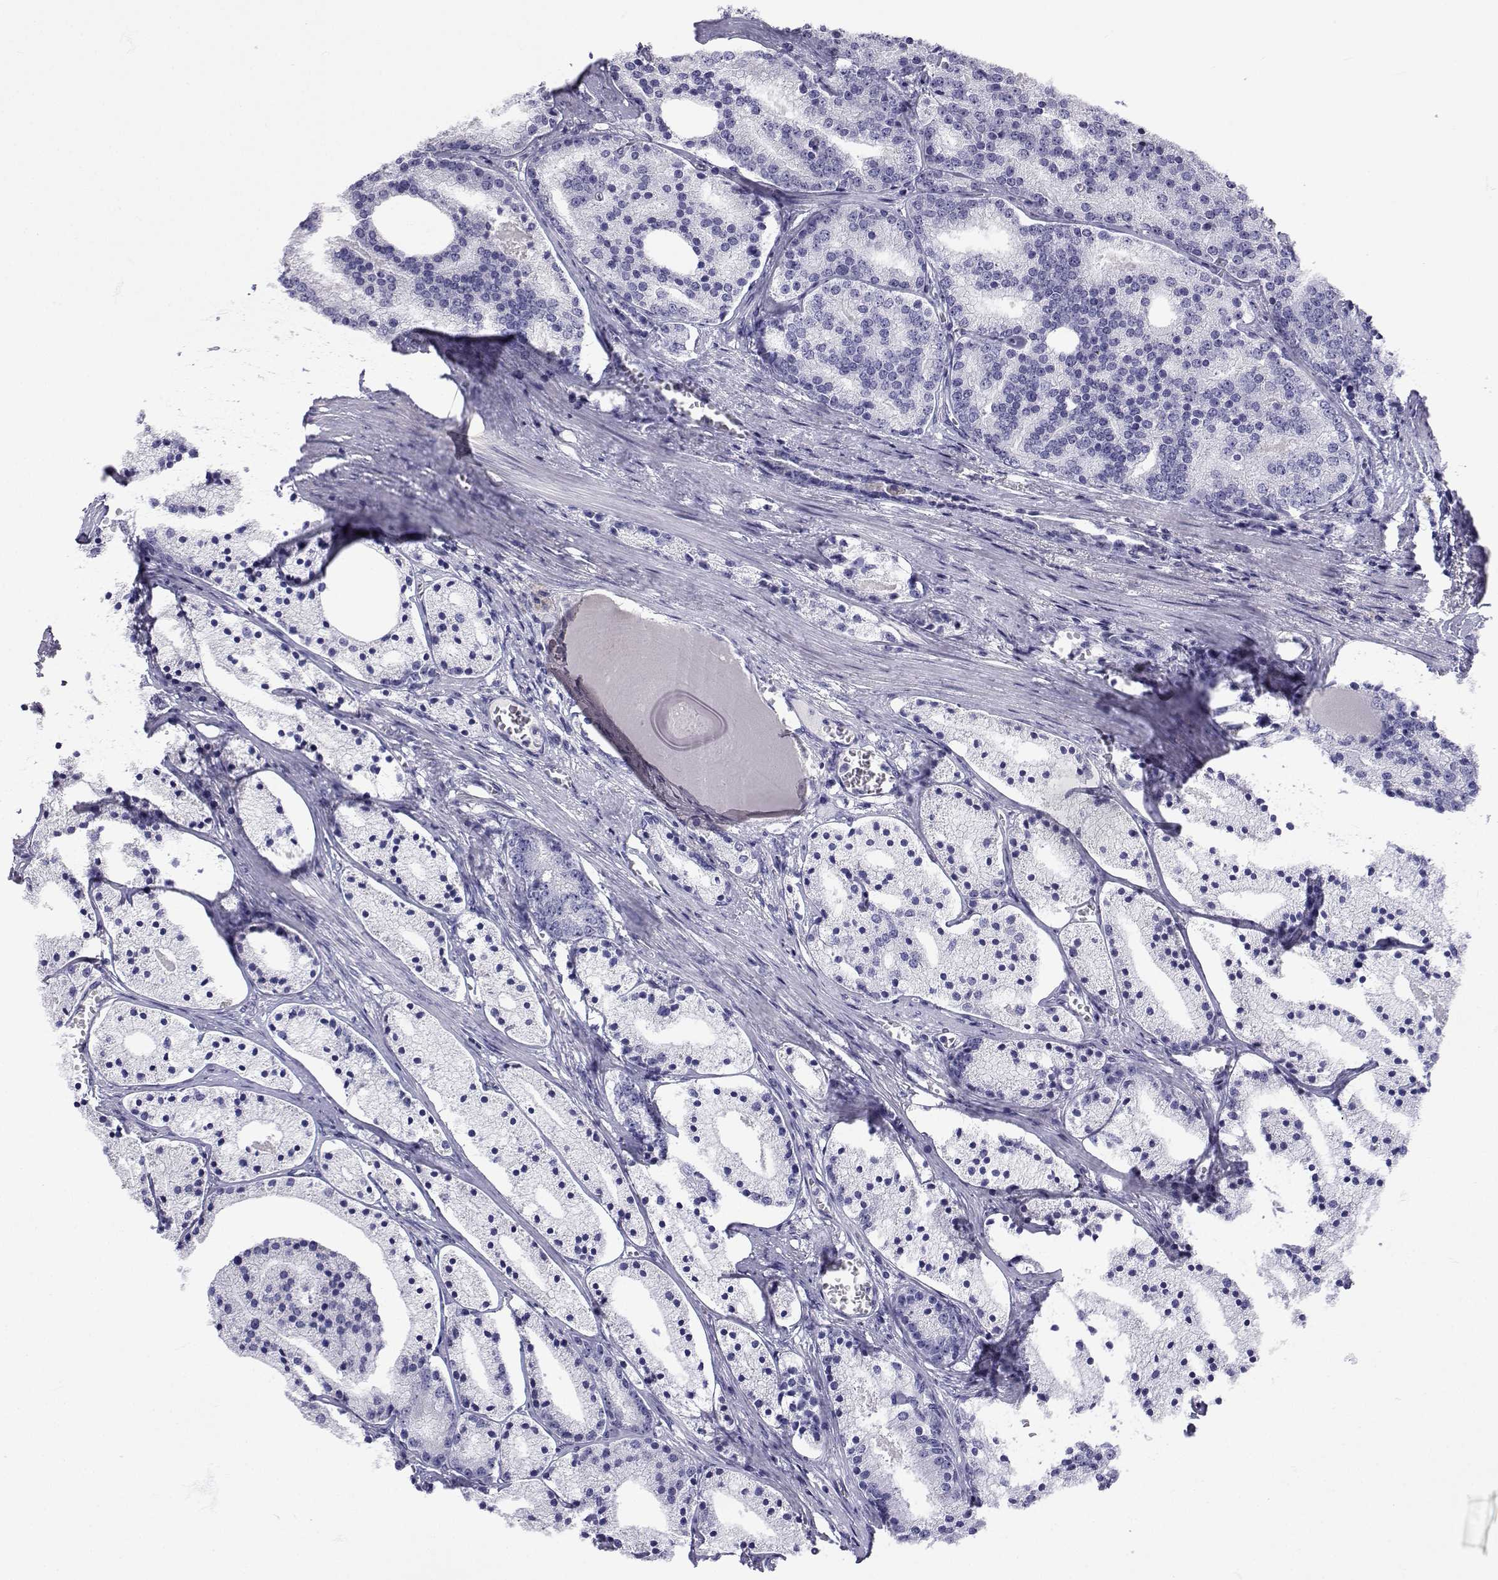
{"staining": {"intensity": "negative", "quantity": "none", "location": "none"}, "tissue": "prostate cancer", "cell_type": "Tumor cells", "image_type": "cancer", "snomed": [{"axis": "morphology", "description": "Adenocarcinoma, NOS"}, {"axis": "topography", "description": "Prostate"}], "caption": "Immunohistochemical staining of human prostate cancer demonstrates no significant expression in tumor cells.", "gene": "SLC6A3", "patient": {"sex": "male", "age": 69}}